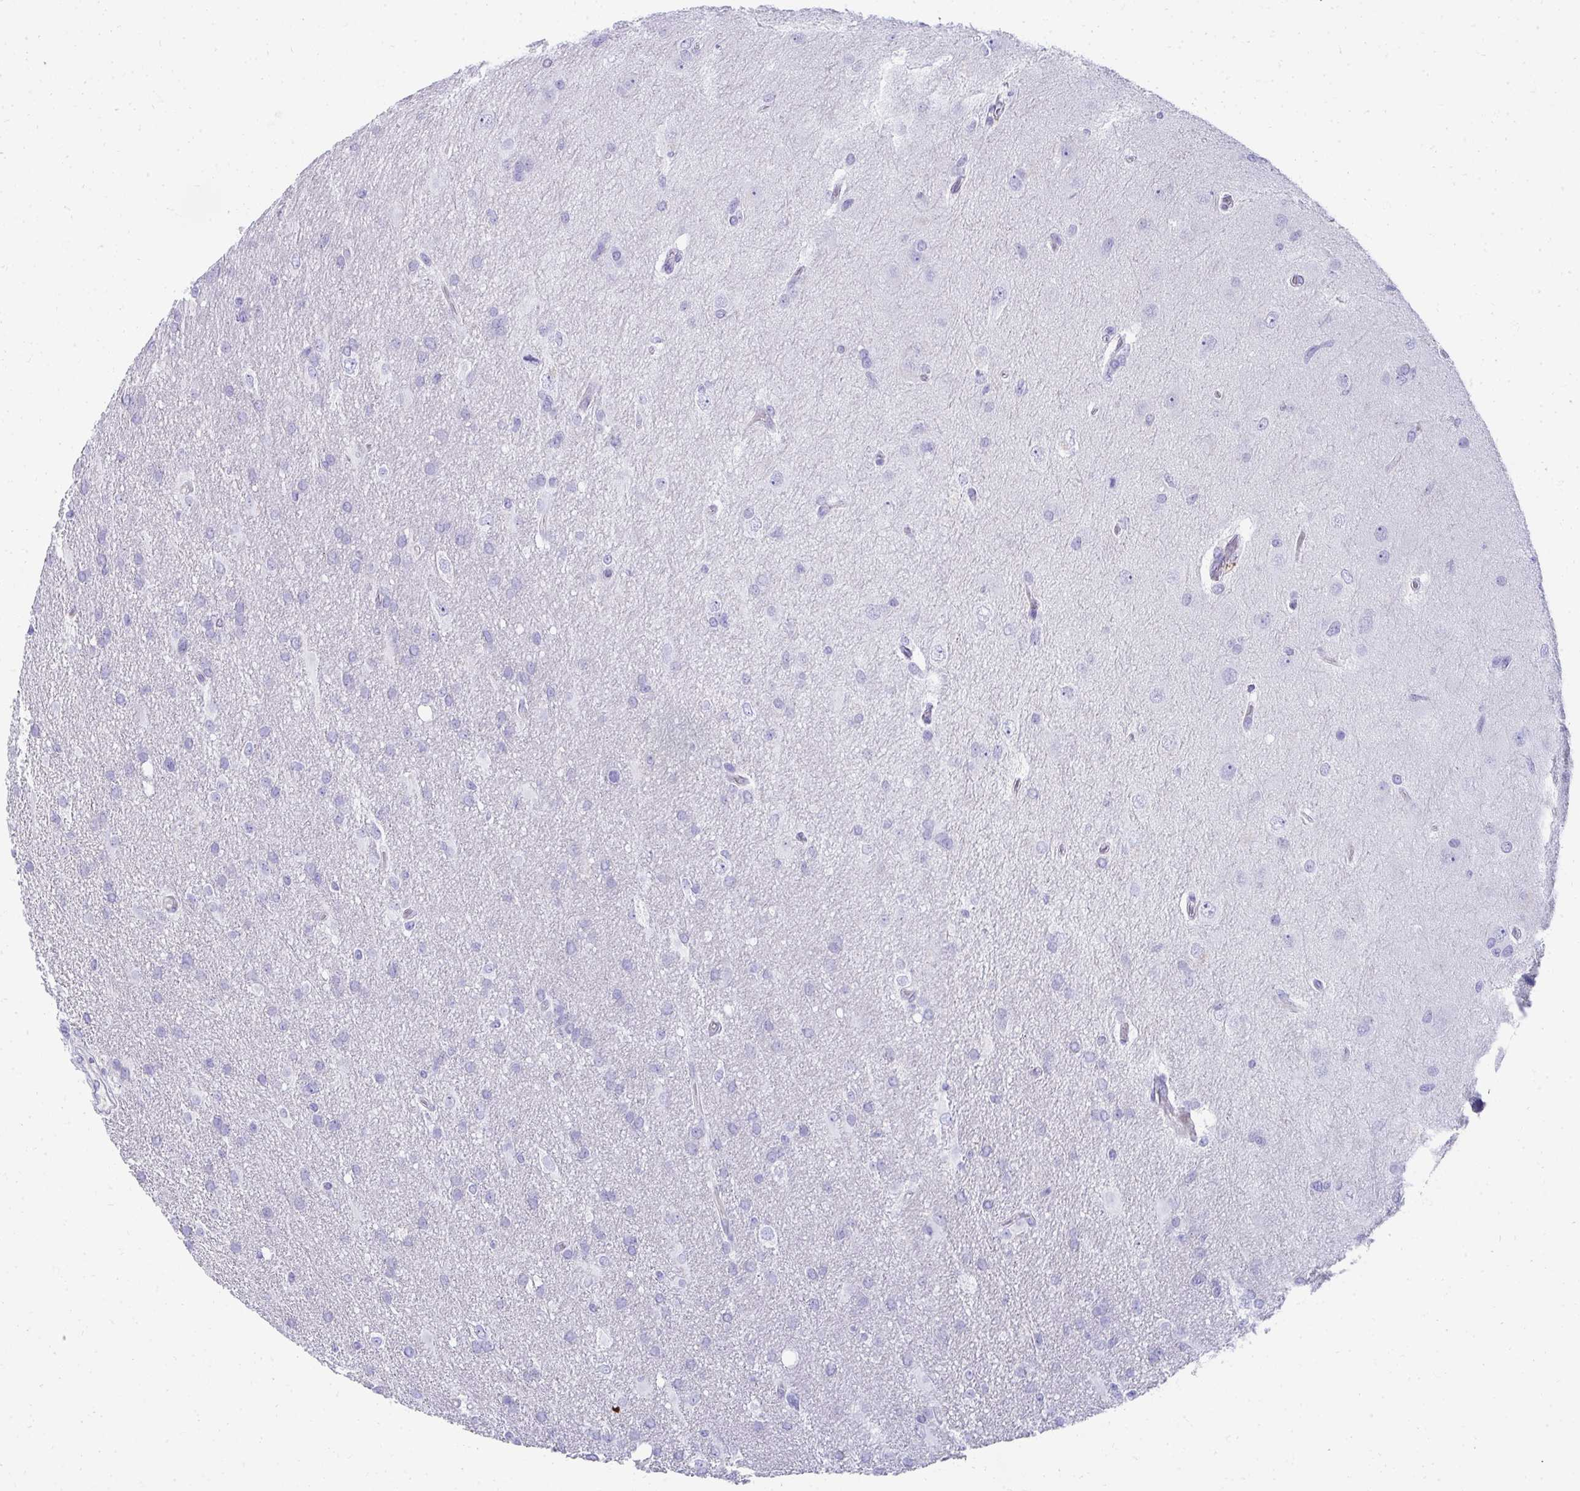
{"staining": {"intensity": "negative", "quantity": "none", "location": "none"}, "tissue": "glioma", "cell_type": "Tumor cells", "image_type": "cancer", "snomed": [{"axis": "morphology", "description": "Glioma, malignant, High grade"}, {"axis": "topography", "description": "Brain"}], "caption": "High magnification brightfield microscopy of glioma stained with DAB (brown) and counterstained with hematoxylin (blue): tumor cells show no significant expression. The staining is performed using DAB (3,3'-diaminobenzidine) brown chromogen with nuclei counter-stained in using hematoxylin.", "gene": "SEC14L3", "patient": {"sex": "male", "age": 53}}